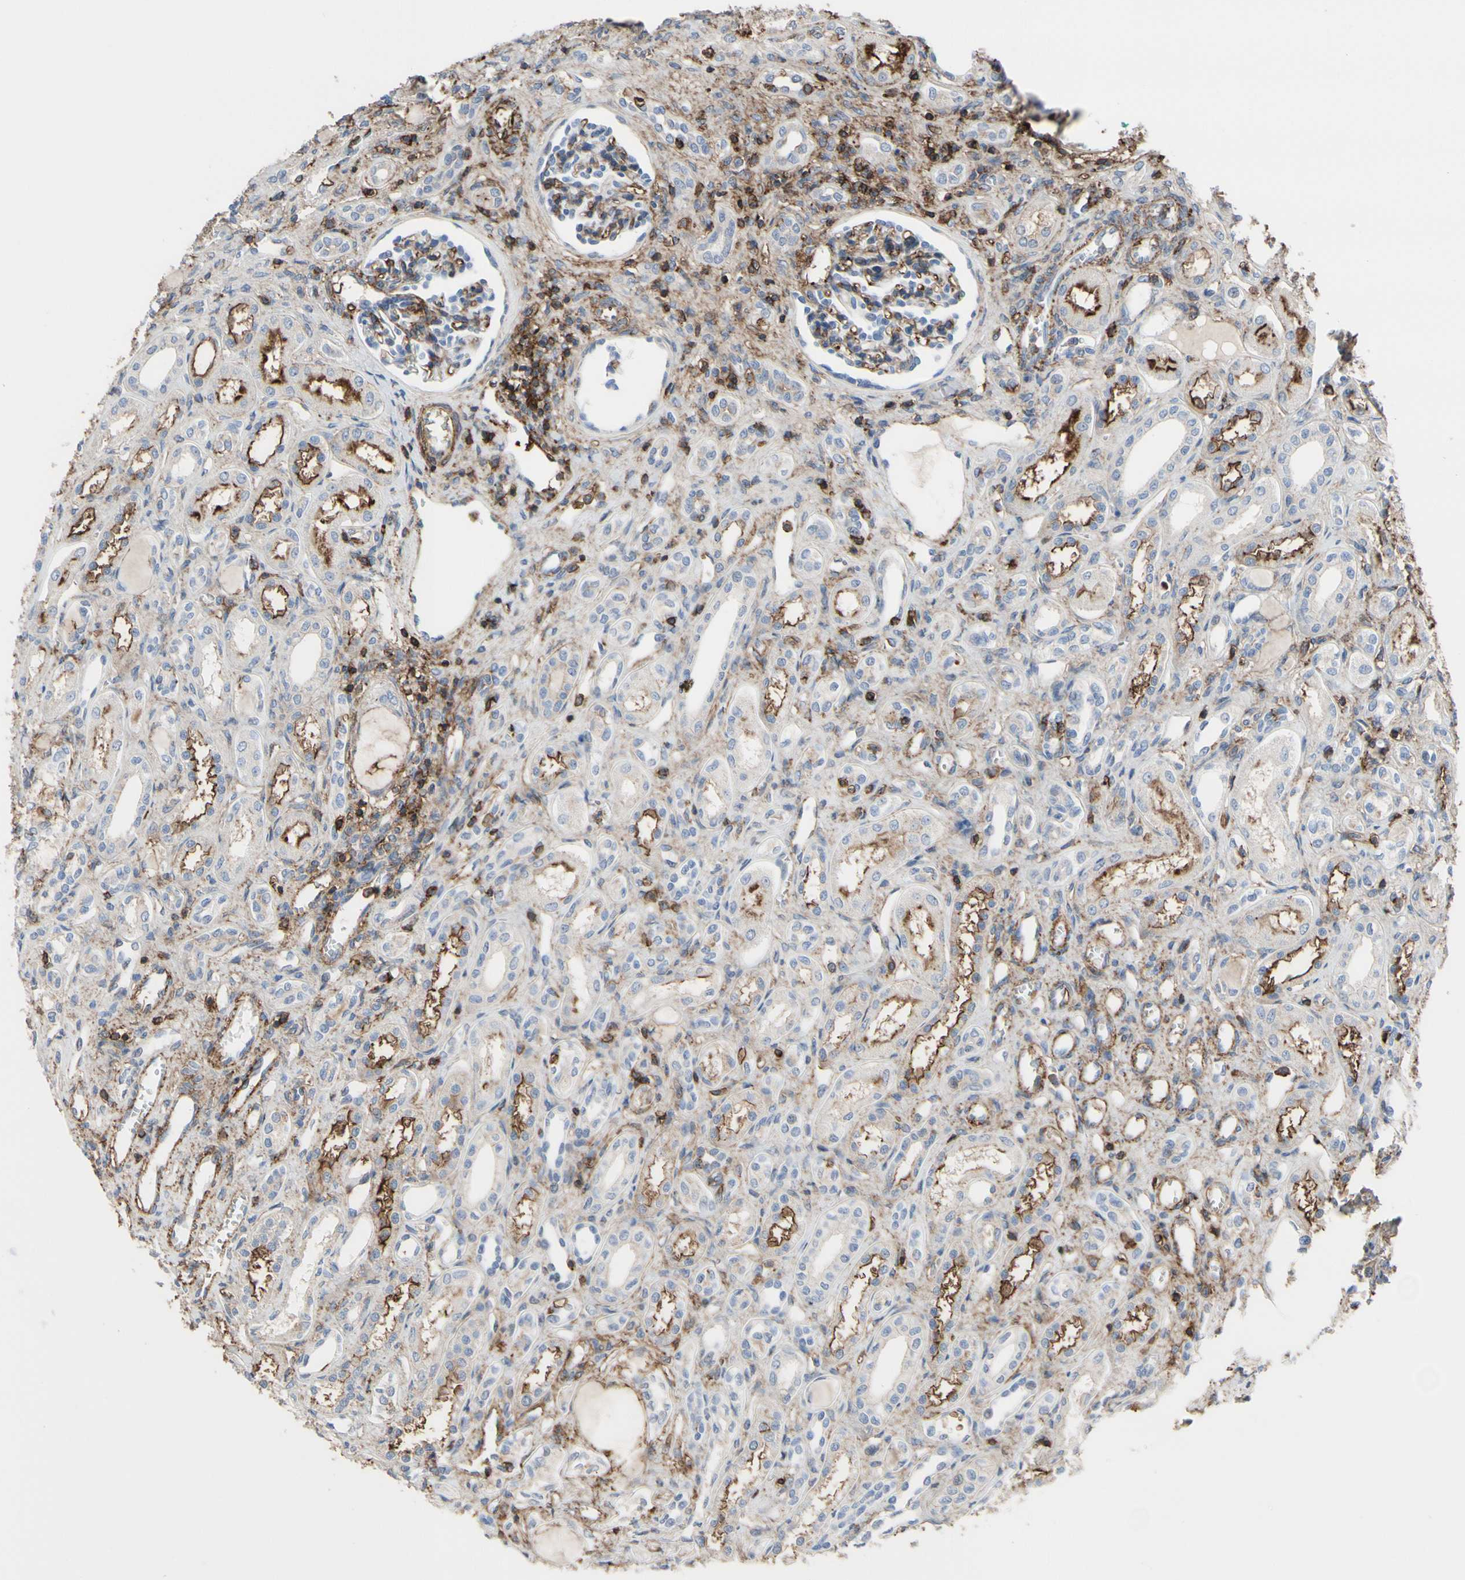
{"staining": {"intensity": "moderate", "quantity": "25%-75%", "location": "cytoplasmic/membranous"}, "tissue": "kidney", "cell_type": "Cells in glomeruli", "image_type": "normal", "snomed": [{"axis": "morphology", "description": "Normal tissue, NOS"}, {"axis": "topography", "description": "Kidney"}], "caption": "Kidney stained with immunohistochemistry demonstrates moderate cytoplasmic/membranous expression in approximately 25%-75% of cells in glomeruli.", "gene": "ANXA6", "patient": {"sex": "male", "age": 7}}